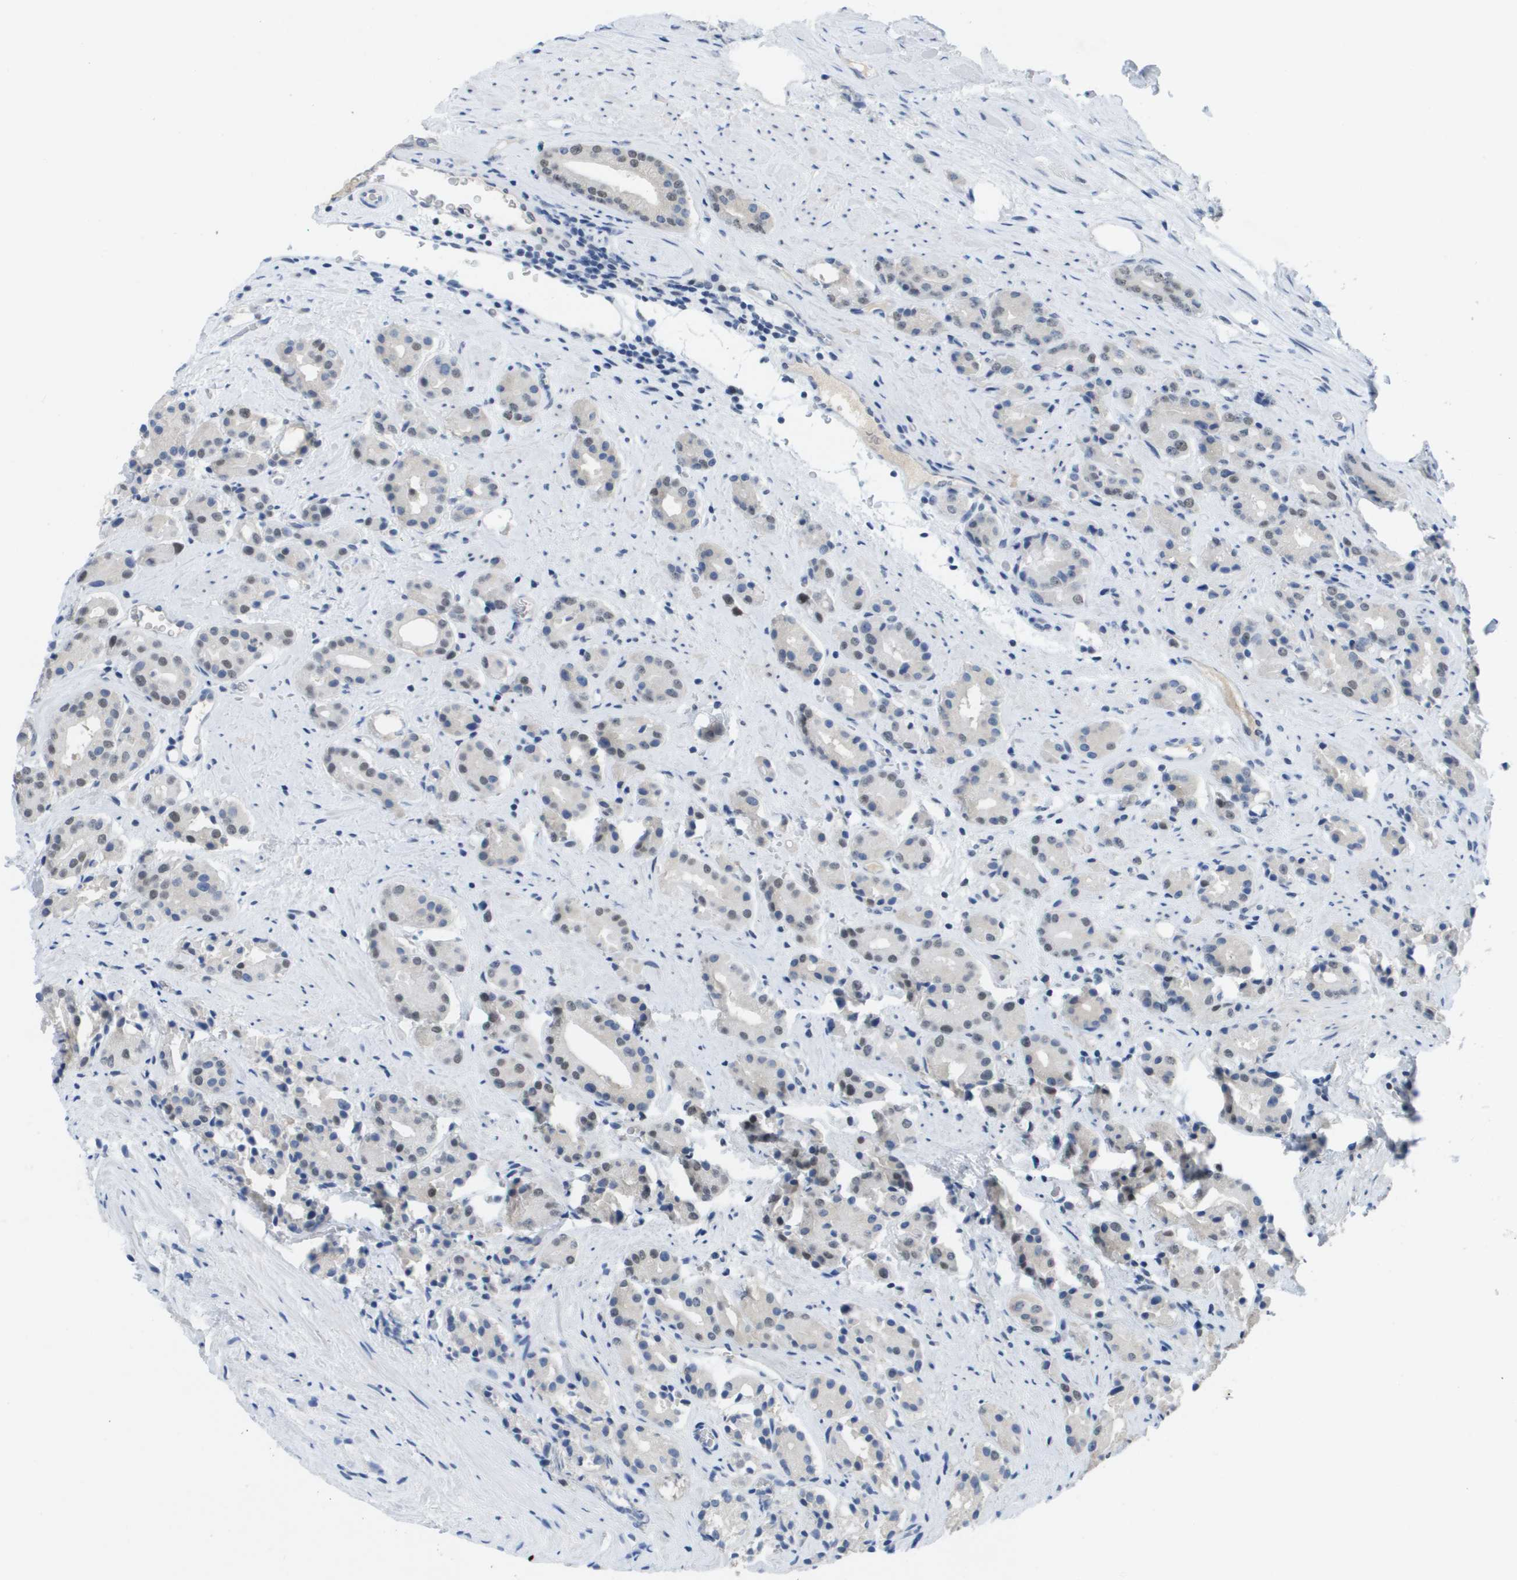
{"staining": {"intensity": "moderate", "quantity": "<25%", "location": "nuclear"}, "tissue": "prostate cancer", "cell_type": "Tumor cells", "image_type": "cancer", "snomed": [{"axis": "morphology", "description": "Normal tissue, NOS"}, {"axis": "morphology", "description": "Adenocarcinoma, High grade"}, {"axis": "topography", "description": "Prostate"}, {"axis": "topography", "description": "Seminal veicle"}], "caption": "High-magnification brightfield microscopy of adenocarcinoma (high-grade) (prostate) stained with DAB (3,3'-diaminobenzidine) (brown) and counterstained with hematoxylin (blue). tumor cells exhibit moderate nuclear expression is present in approximately<25% of cells.", "gene": "TP53RK", "patient": {"sex": "male", "age": 55}}